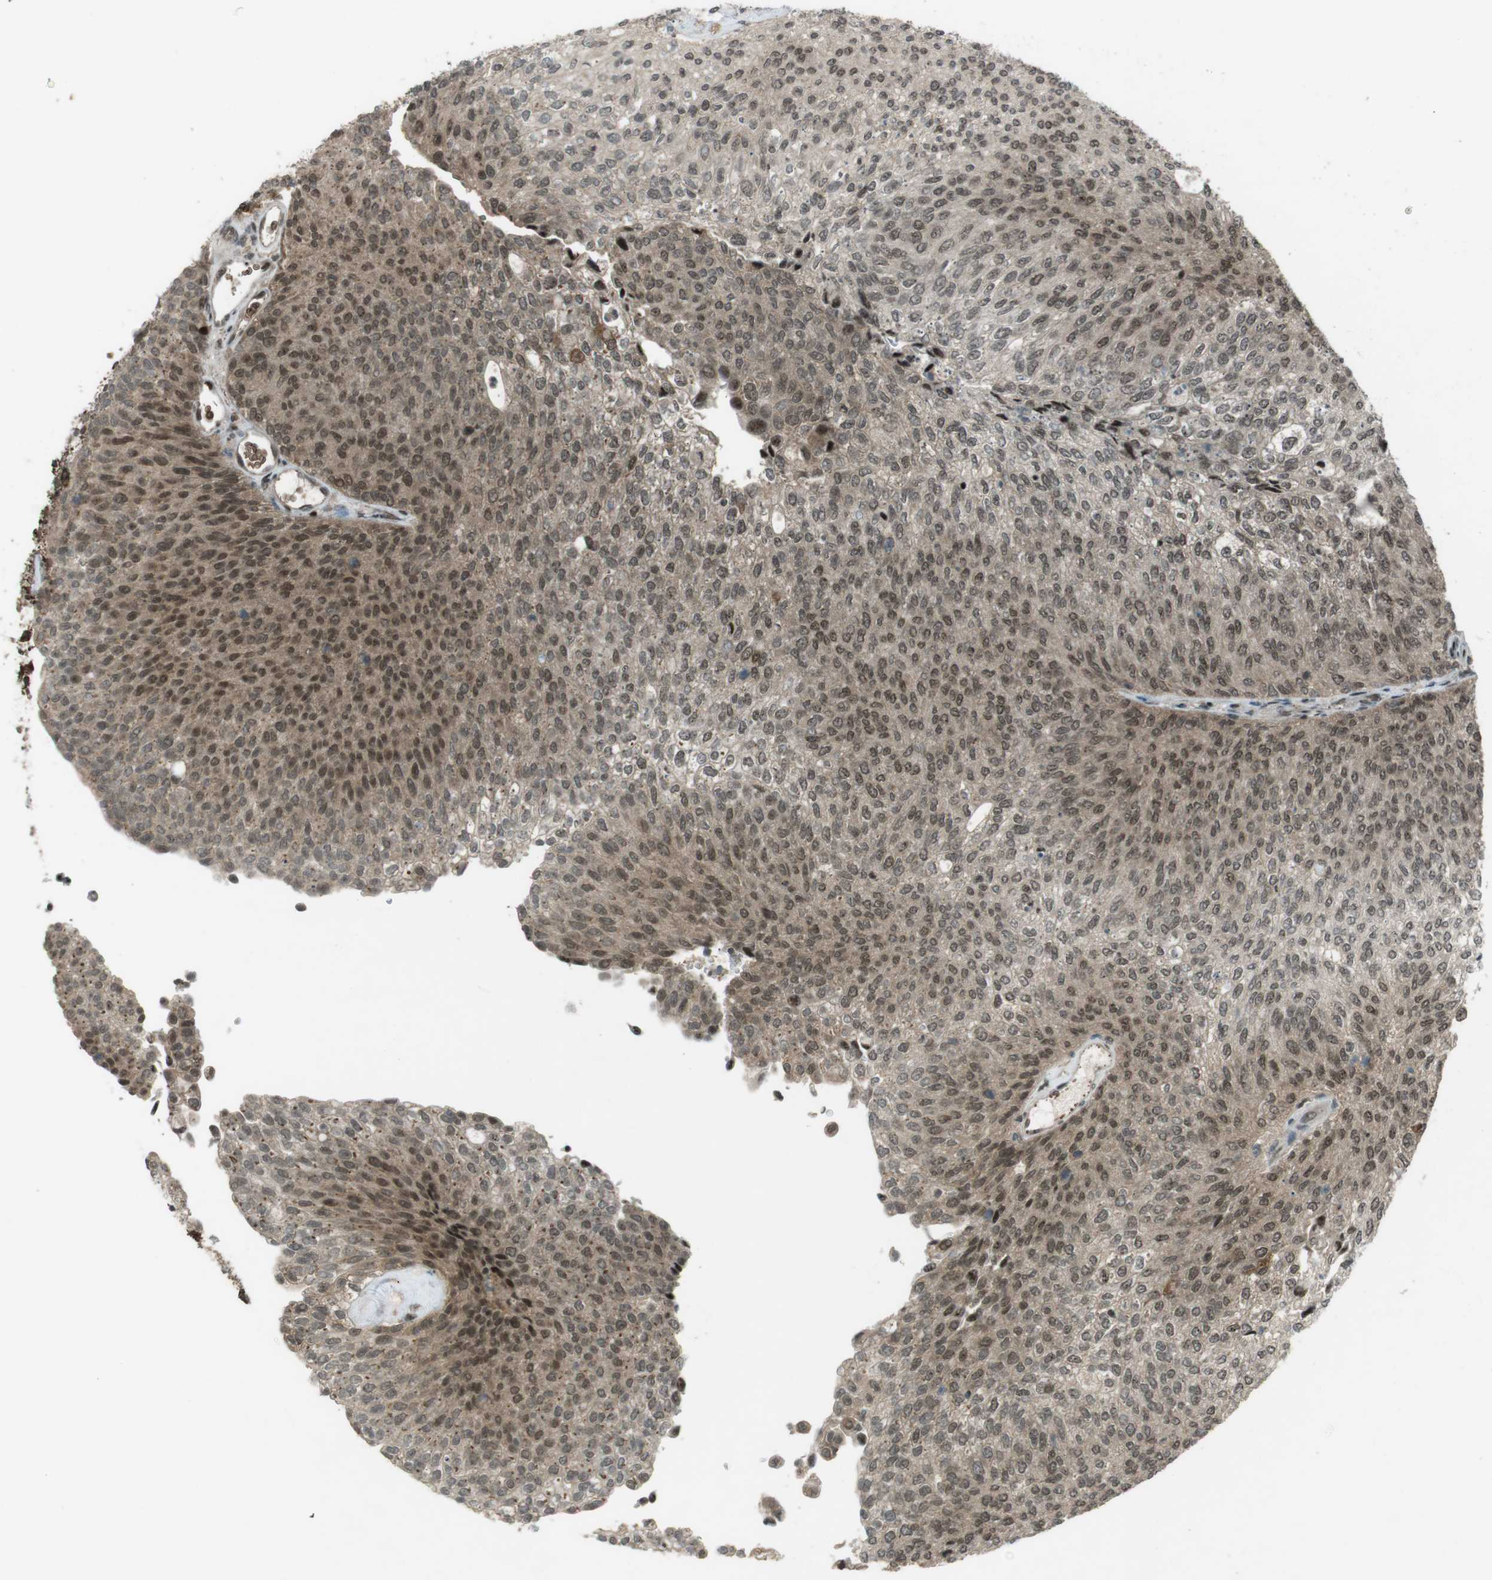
{"staining": {"intensity": "moderate", "quantity": ">75%", "location": "cytoplasmic/membranous,nuclear"}, "tissue": "urothelial cancer", "cell_type": "Tumor cells", "image_type": "cancer", "snomed": [{"axis": "morphology", "description": "Urothelial carcinoma, Low grade"}, {"axis": "topography", "description": "Urinary bladder"}], "caption": "An IHC photomicrograph of tumor tissue is shown. Protein staining in brown shows moderate cytoplasmic/membranous and nuclear positivity in urothelial cancer within tumor cells. Immunohistochemistry (ihc) stains the protein of interest in brown and the nuclei are stained blue.", "gene": "SLITRK5", "patient": {"sex": "female", "age": 79}}